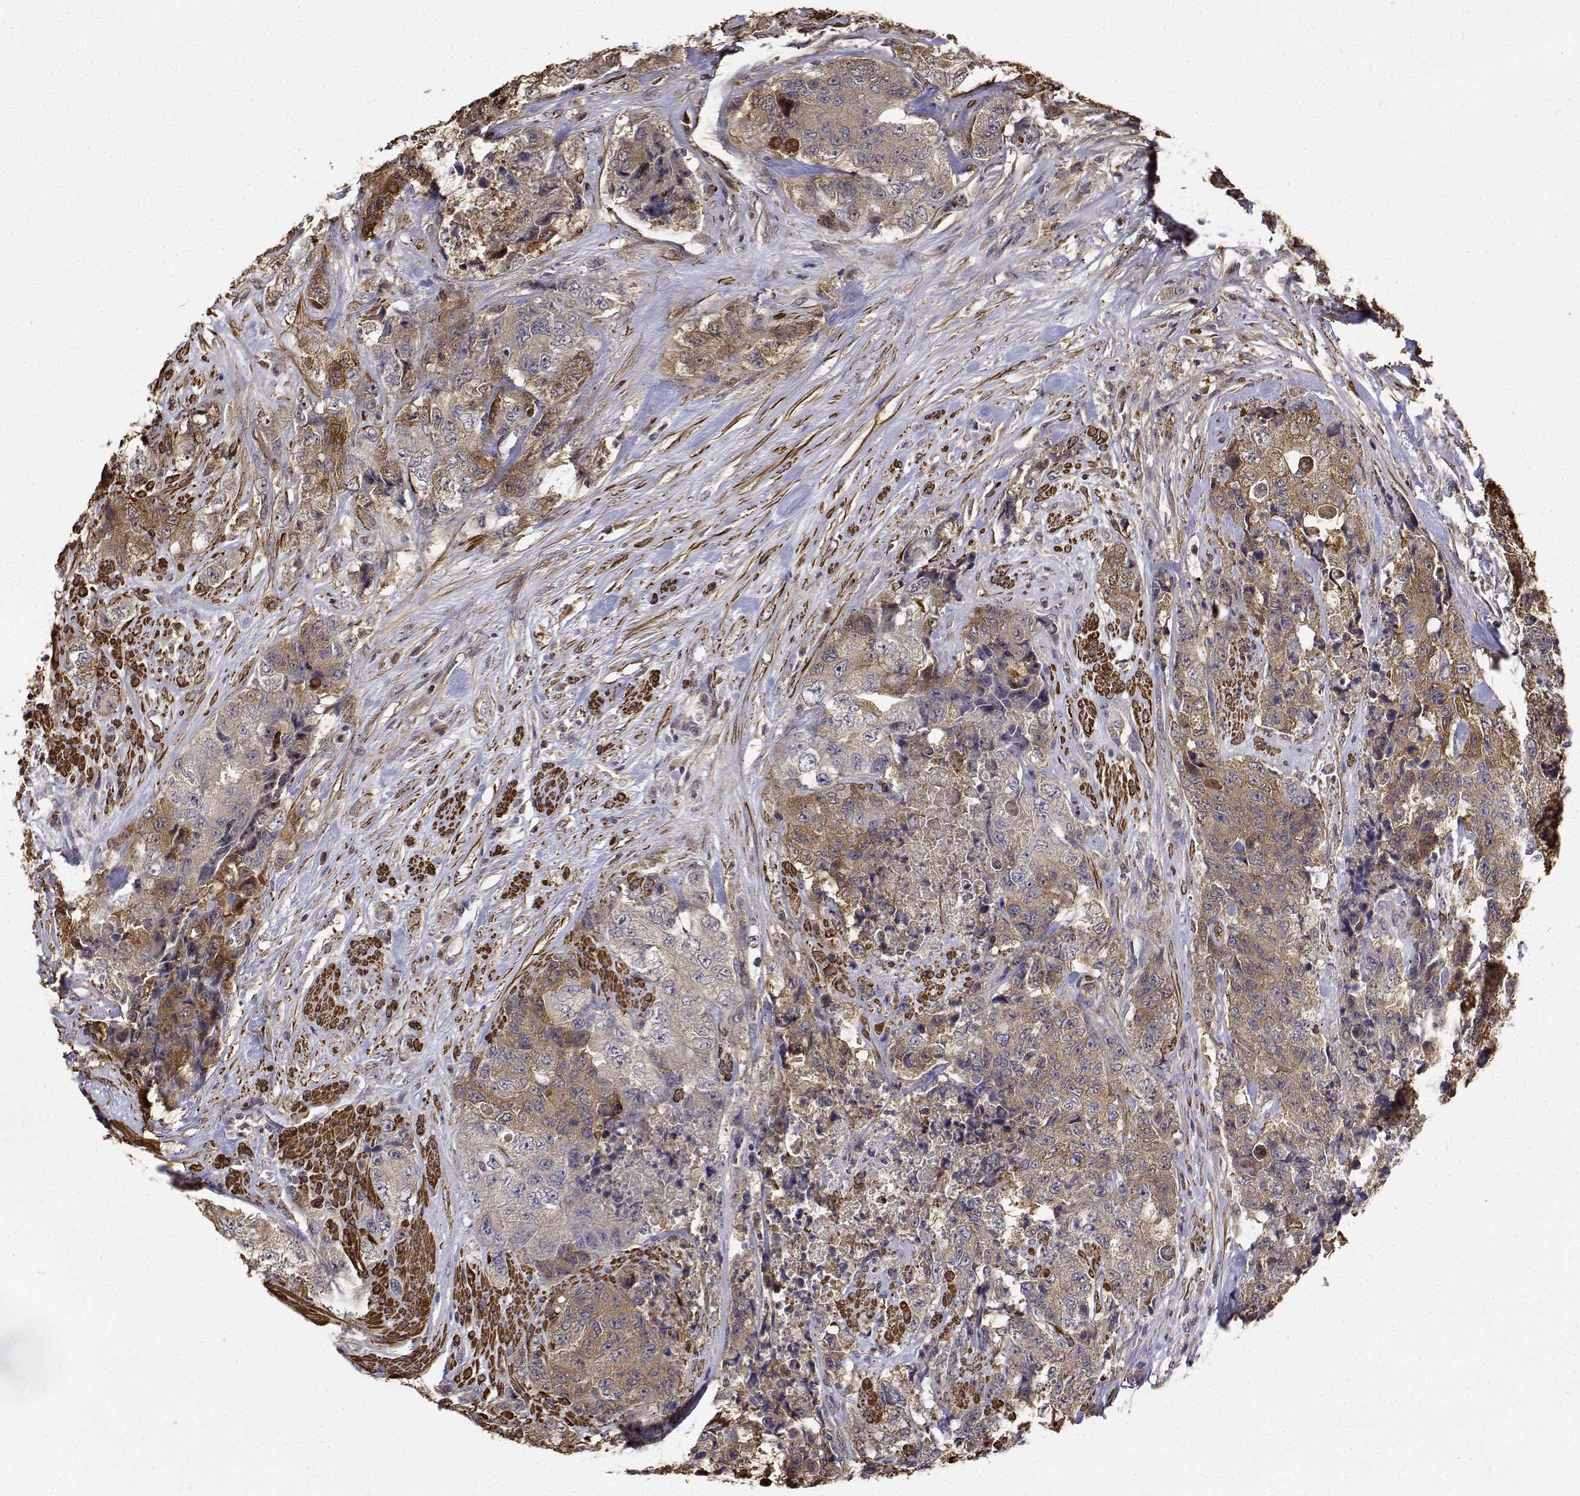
{"staining": {"intensity": "moderate", "quantity": ">75%", "location": "cytoplasmic/membranous"}, "tissue": "urothelial cancer", "cell_type": "Tumor cells", "image_type": "cancer", "snomed": [{"axis": "morphology", "description": "Urothelial carcinoma, High grade"}, {"axis": "topography", "description": "Urinary bladder"}], "caption": "Approximately >75% of tumor cells in high-grade urothelial carcinoma display moderate cytoplasmic/membranous protein expression as visualized by brown immunohistochemical staining.", "gene": "PCID2", "patient": {"sex": "female", "age": 78}}